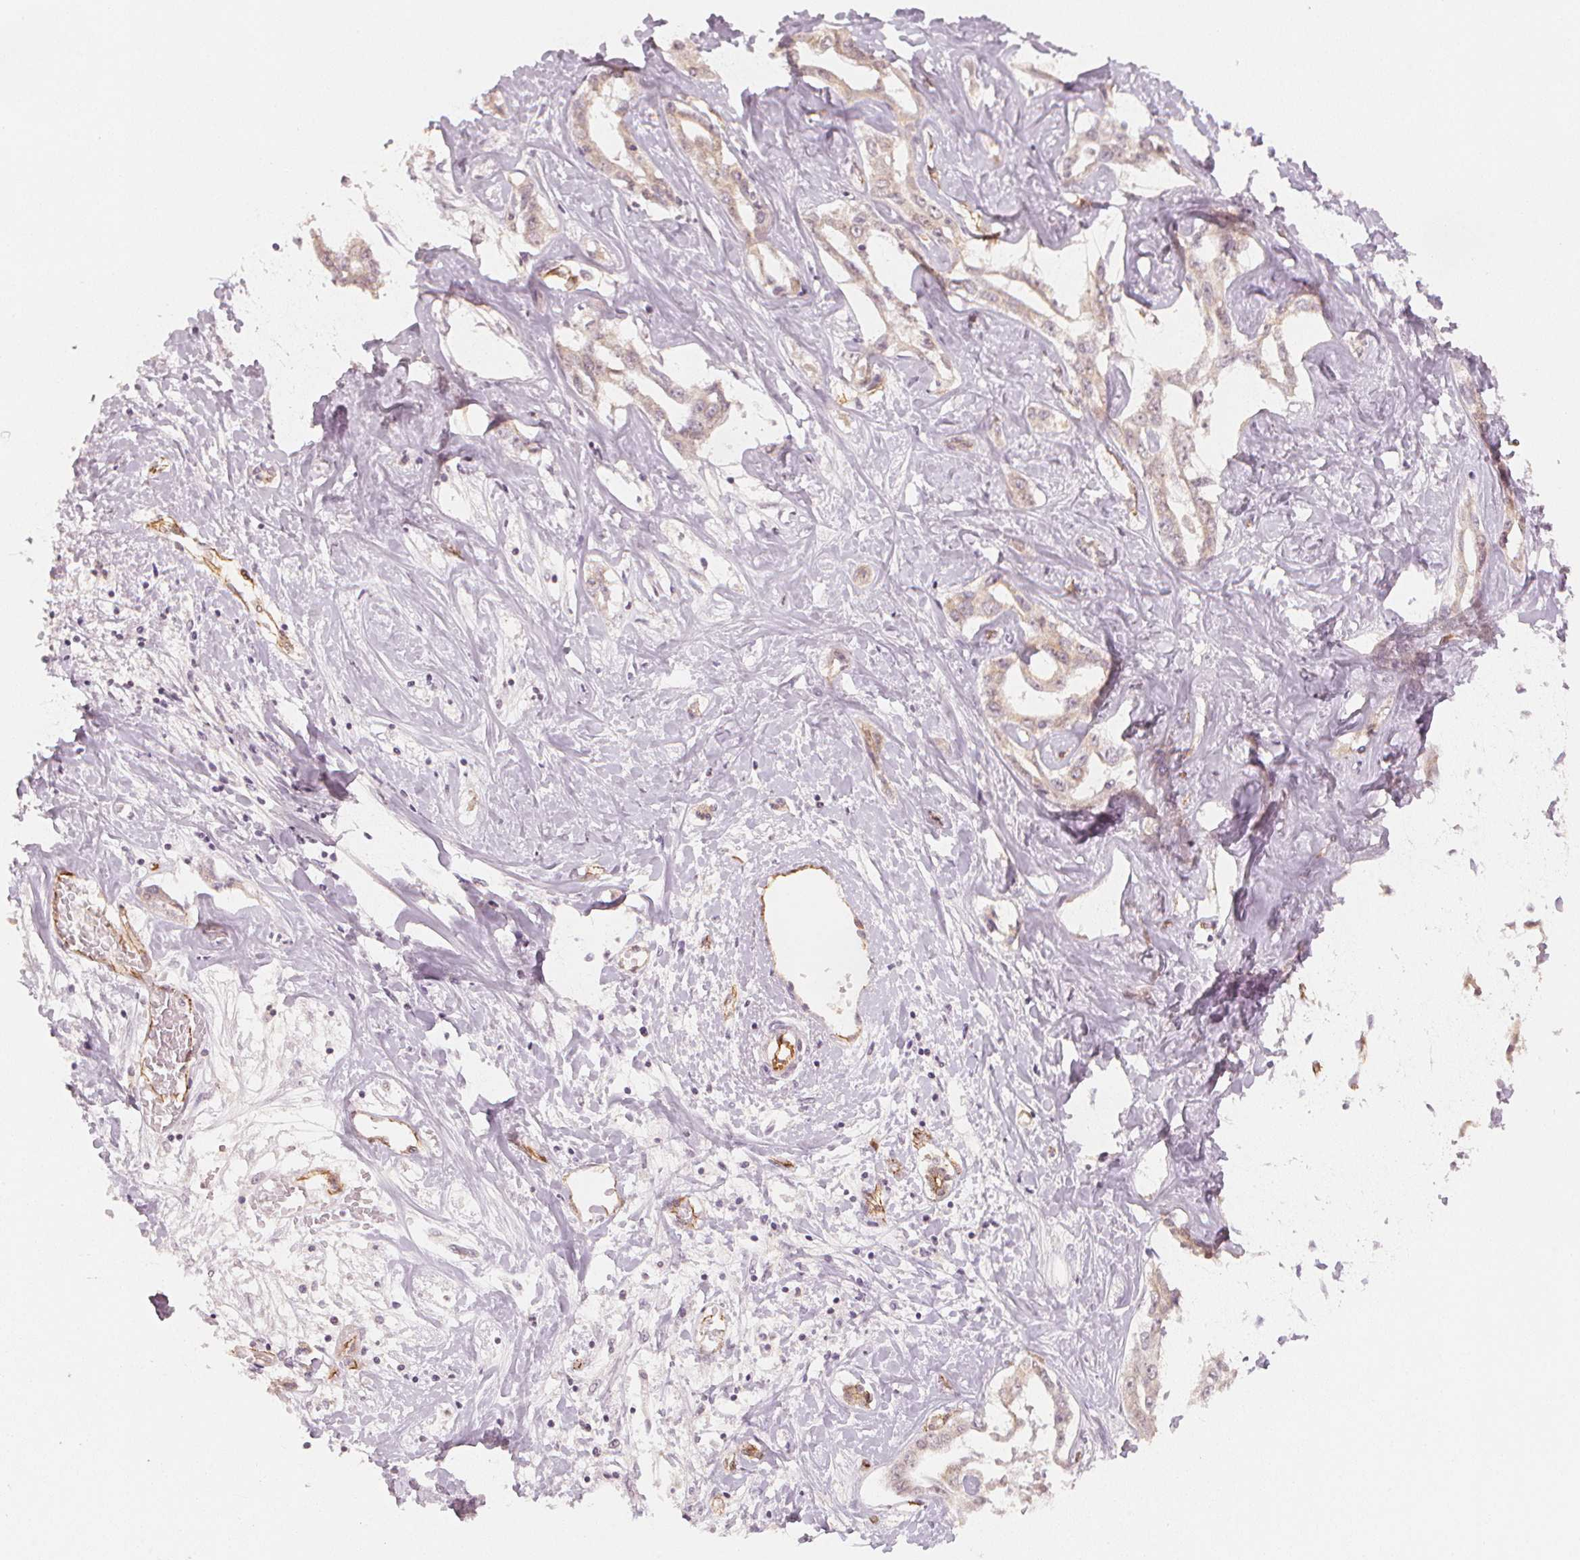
{"staining": {"intensity": "negative", "quantity": "none", "location": "none"}, "tissue": "liver cancer", "cell_type": "Tumor cells", "image_type": "cancer", "snomed": [{"axis": "morphology", "description": "Cholangiocarcinoma"}, {"axis": "topography", "description": "Liver"}], "caption": "Immunohistochemistry (IHC) of human cholangiocarcinoma (liver) reveals no staining in tumor cells.", "gene": "CIB1", "patient": {"sex": "male", "age": 59}}